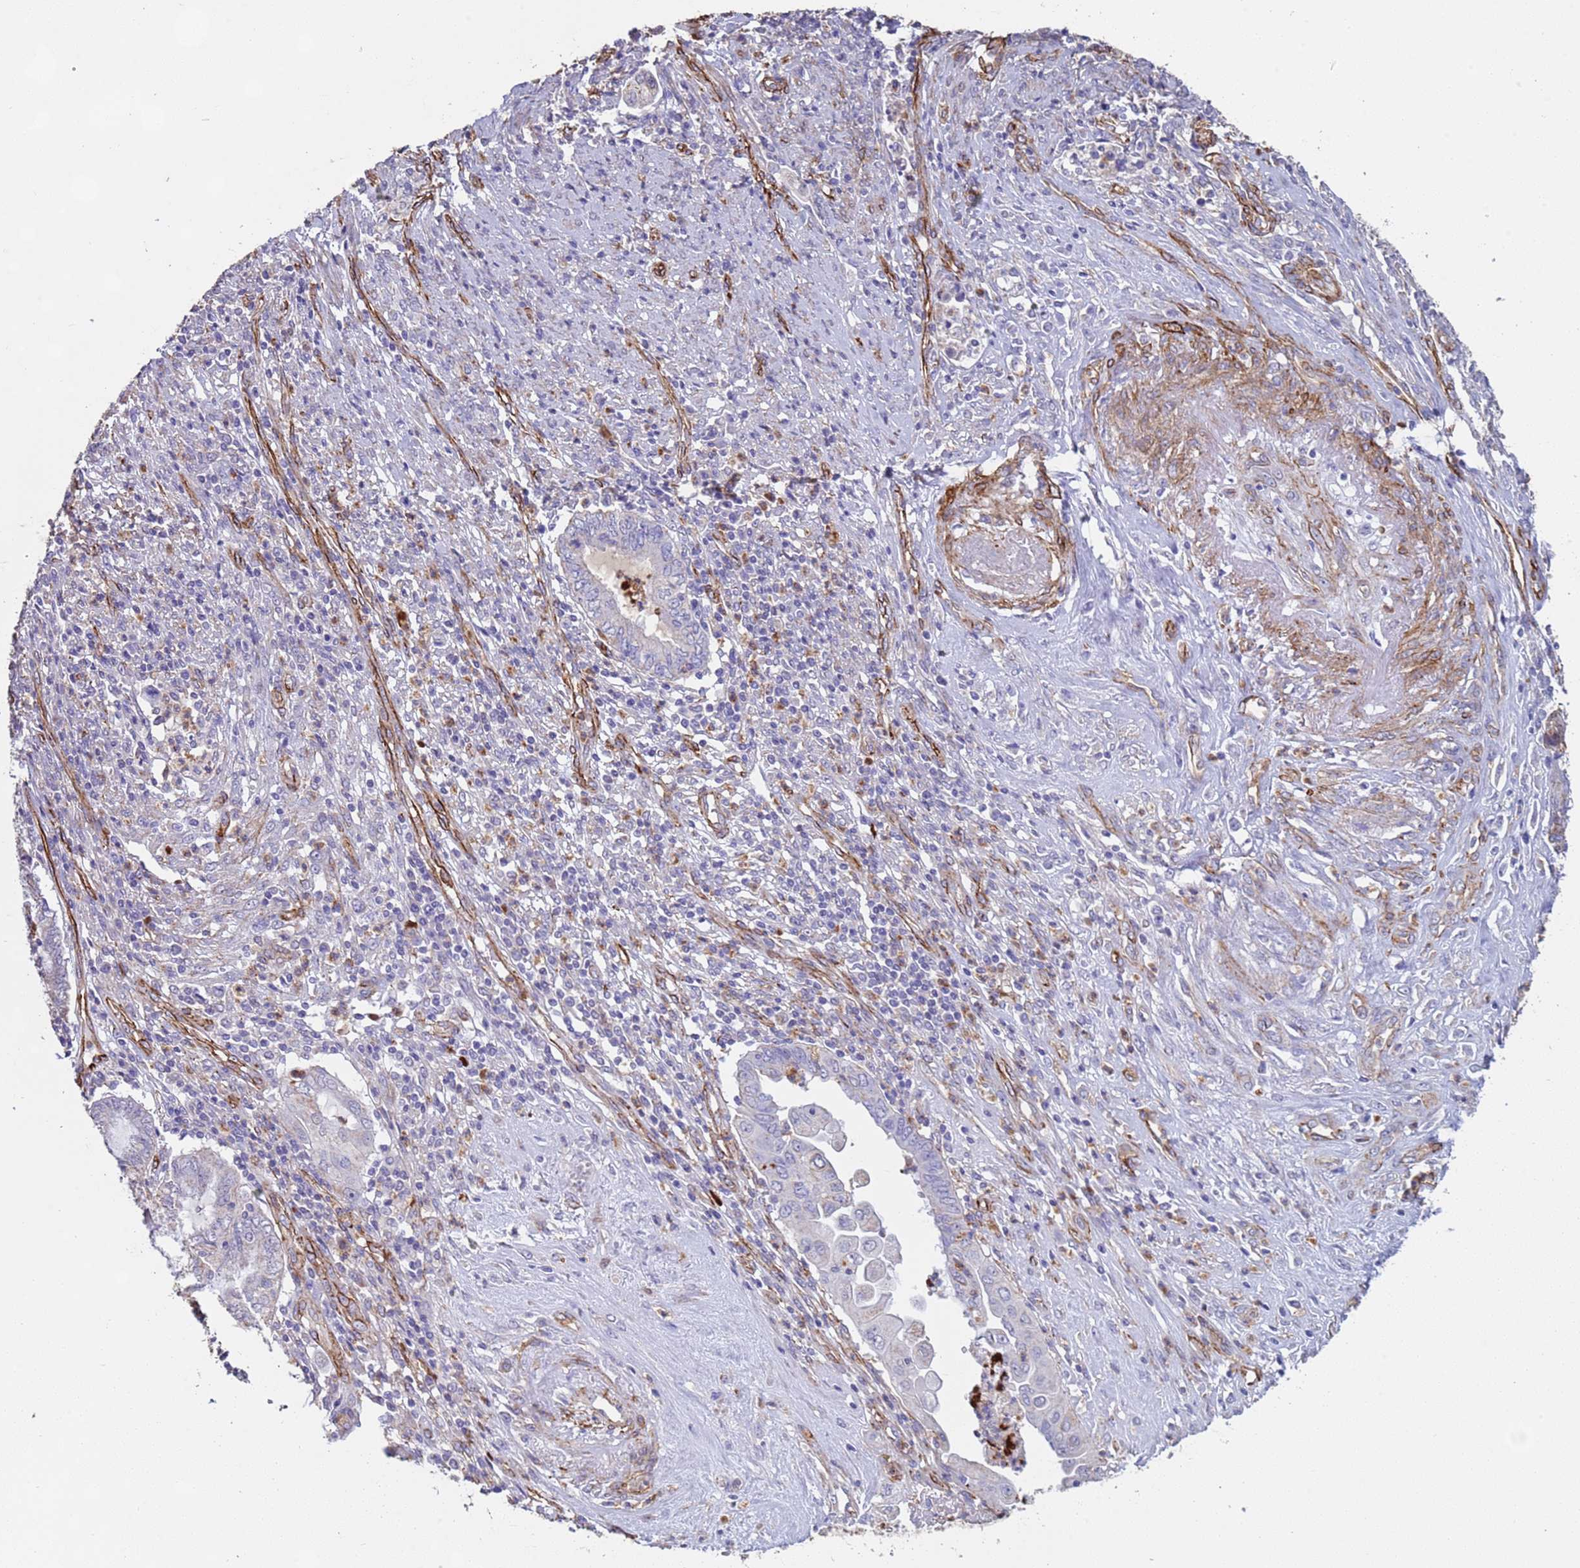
{"staining": {"intensity": "weak", "quantity": "<25%", "location": "cytoplasmic/membranous"}, "tissue": "endometrial cancer", "cell_type": "Tumor cells", "image_type": "cancer", "snomed": [{"axis": "morphology", "description": "Adenocarcinoma, NOS"}, {"axis": "topography", "description": "Uterus"}, {"axis": "topography", "description": "Endometrium"}], "caption": "Endometrial cancer was stained to show a protein in brown. There is no significant positivity in tumor cells. Brightfield microscopy of immunohistochemistry (IHC) stained with DAB (brown) and hematoxylin (blue), captured at high magnification.", "gene": "GASK1A", "patient": {"sex": "female", "age": 70}}